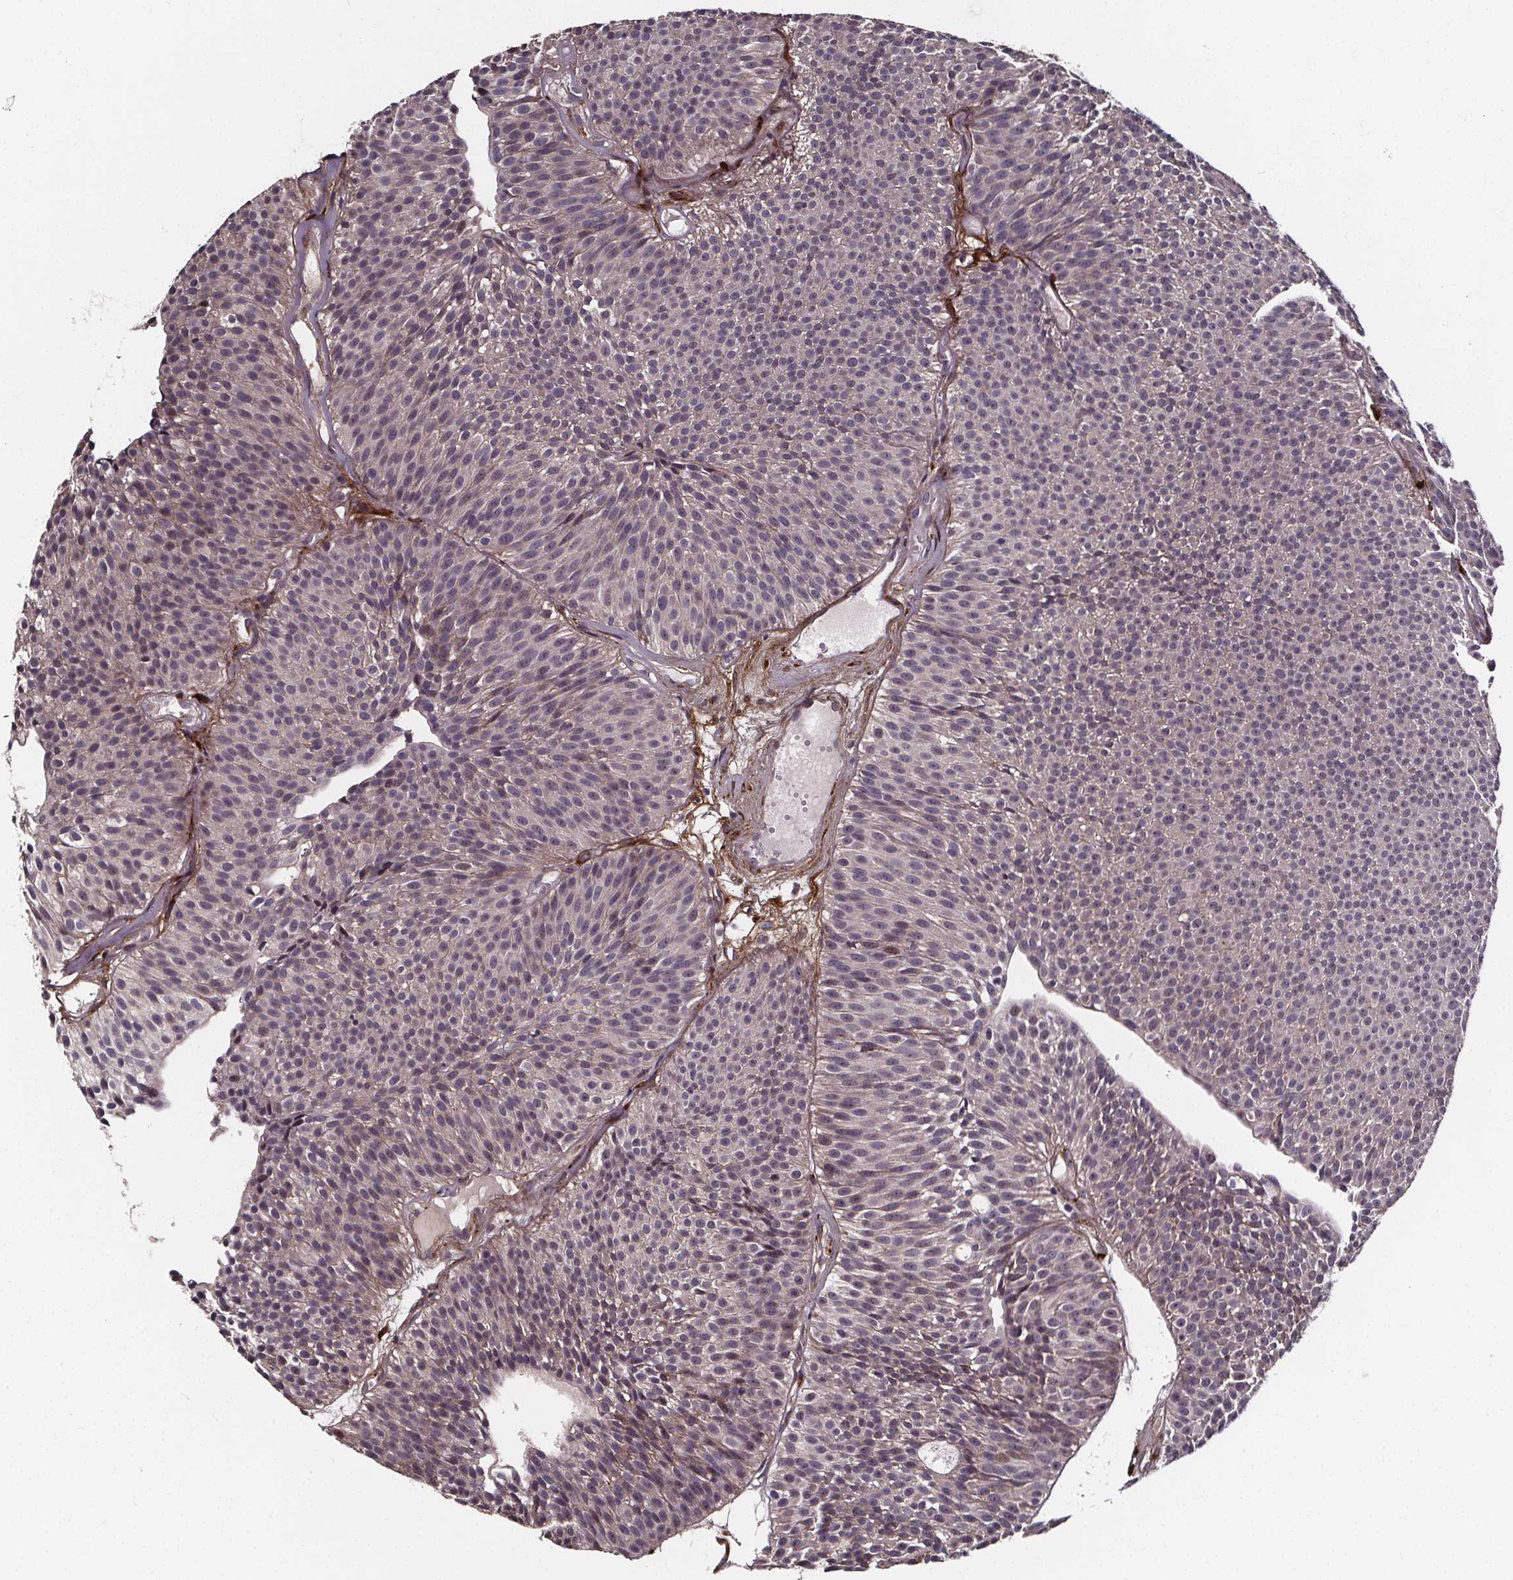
{"staining": {"intensity": "negative", "quantity": "none", "location": "none"}, "tissue": "urothelial cancer", "cell_type": "Tumor cells", "image_type": "cancer", "snomed": [{"axis": "morphology", "description": "Urothelial carcinoma, Low grade"}, {"axis": "topography", "description": "Urinary bladder"}], "caption": "A micrograph of urothelial cancer stained for a protein displays no brown staining in tumor cells.", "gene": "AEBP1", "patient": {"sex": "male", "age": 63}}